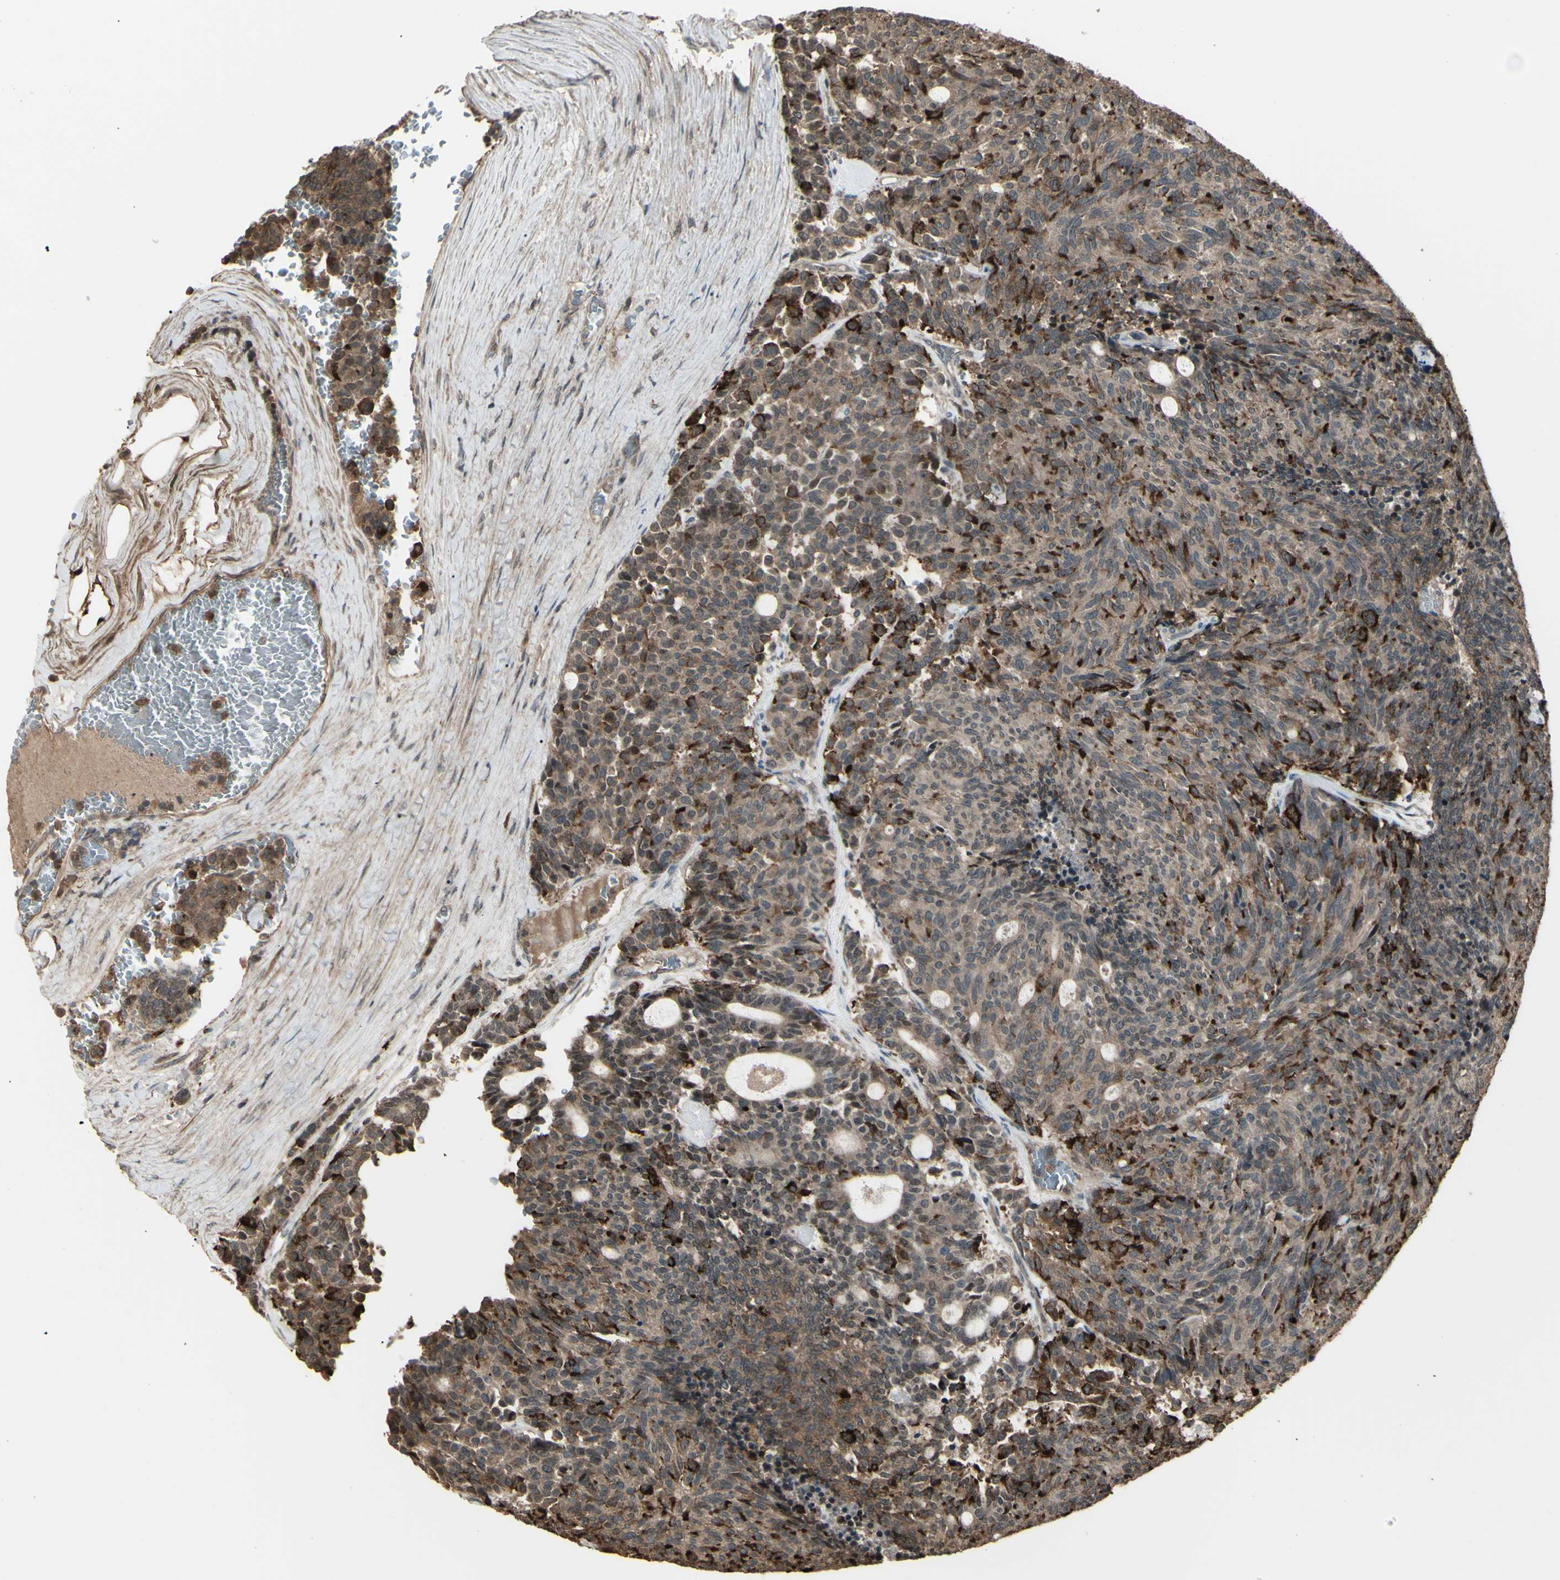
{"staining": {"intensity": "weak", "quantity": ">75%", "location": "cytoplasmic/membranous"}, "tissue": "carcinoid", "cell_type": "Tumor cells", "image_type": "cancer", "snomed": [{"axis": "morphology", "description": "Carcinoid, malignant, NOS"}, {"axis": "topography", "description": "Pancreas"}], "caption": "Carcinoid stained with IHC reveals weak cytoplasmic/membranous expression in approximately >75% of tumor cells. (DAB (3,3'-diaminobenzidine) IHC with brightfield microscopy, high magnification).", "gene": "GNAS", "patient": {"sex": "female", "age": 54}}